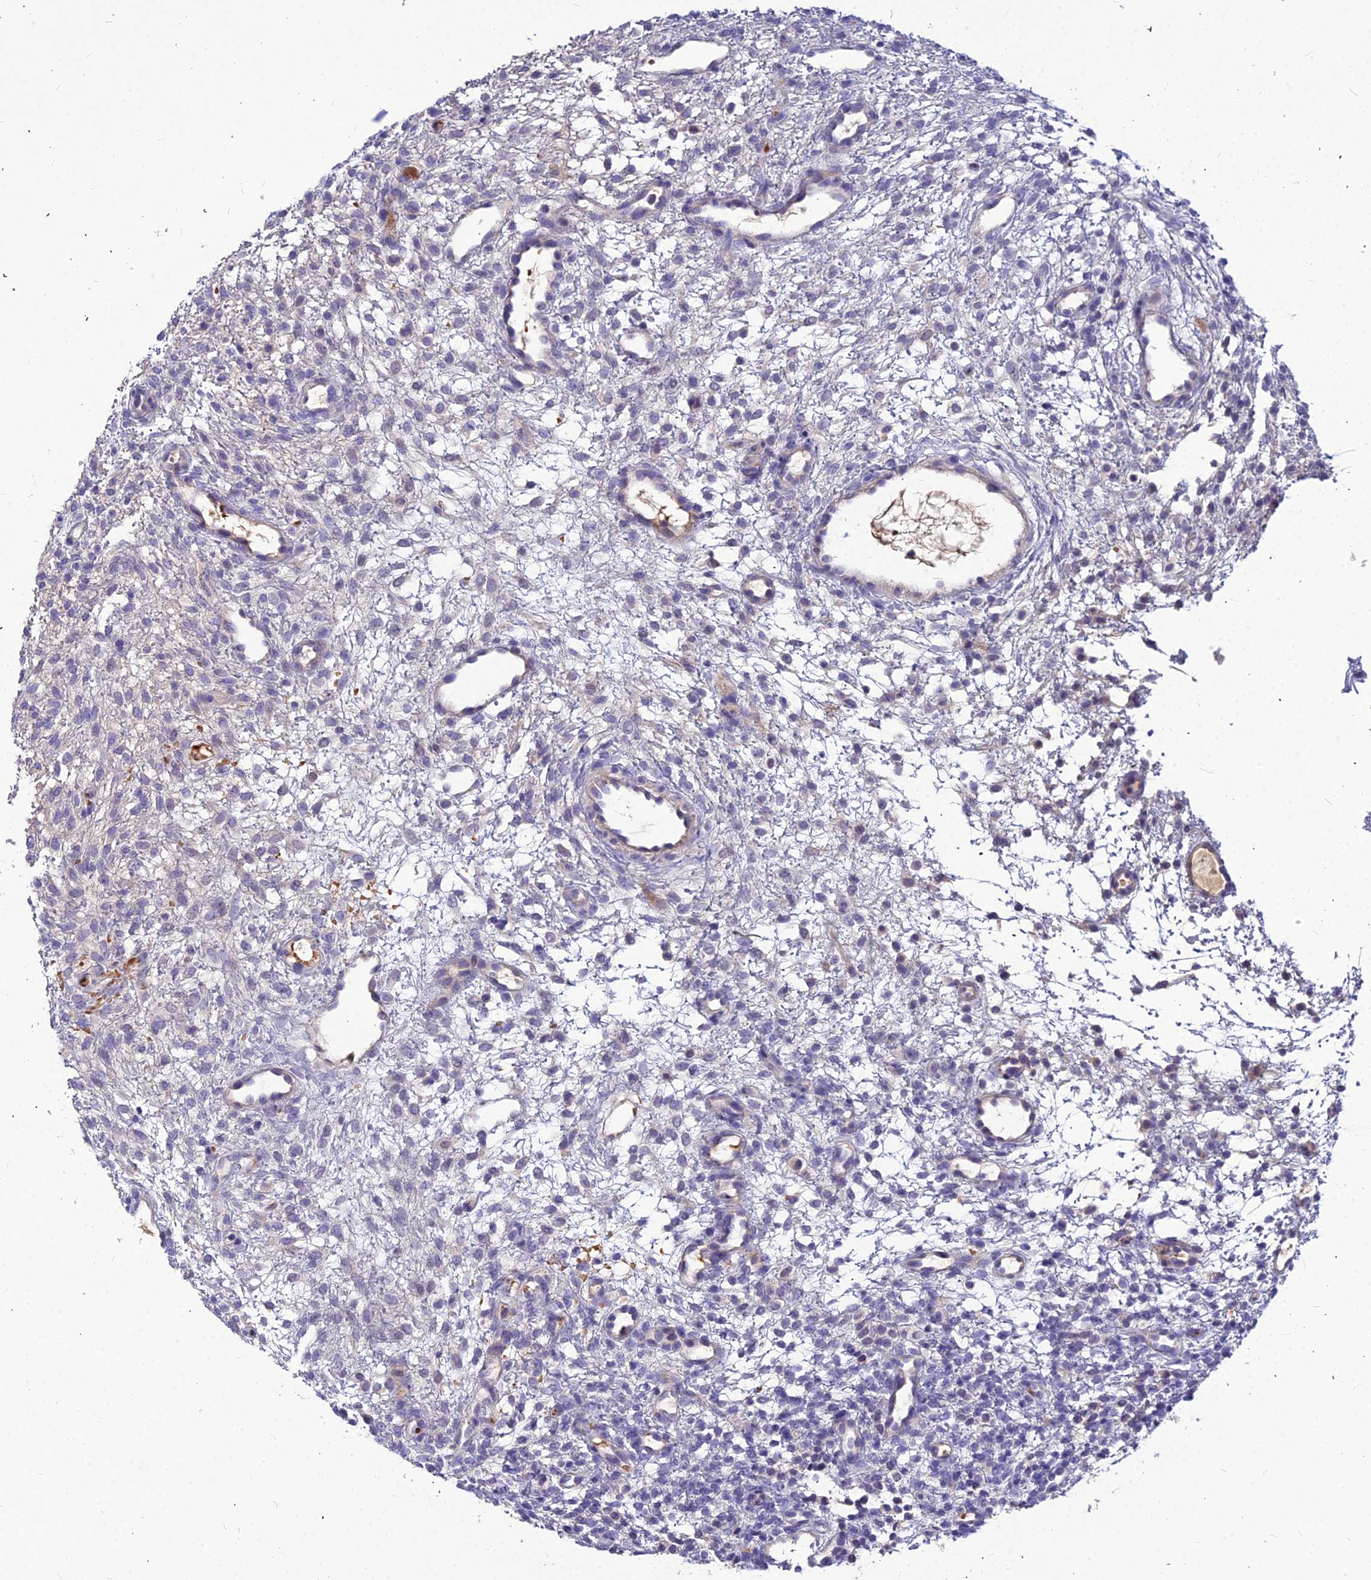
{"staining": {"intensity": "negative", "quantity": "none", "location": "none"}, "tissue": "ovary", "cell_type": "Ovarian stroma cells", "image_type": "normal", "snomed": [{"axis": "morphology", "description": "Normal tissue, NOS"}, {"axis": "morphology", "description": "Cyst, NOS"}, {"axis": "topography", "description": "Ovary"}], "caption": "Ovarian stroma cells show no significant positivity in normal ovary. (Immunohistochemistry, brightfield microscopy, high magnification).", "gene": "DMRTA1", "patient": {"sex": "female", "age": 18}}